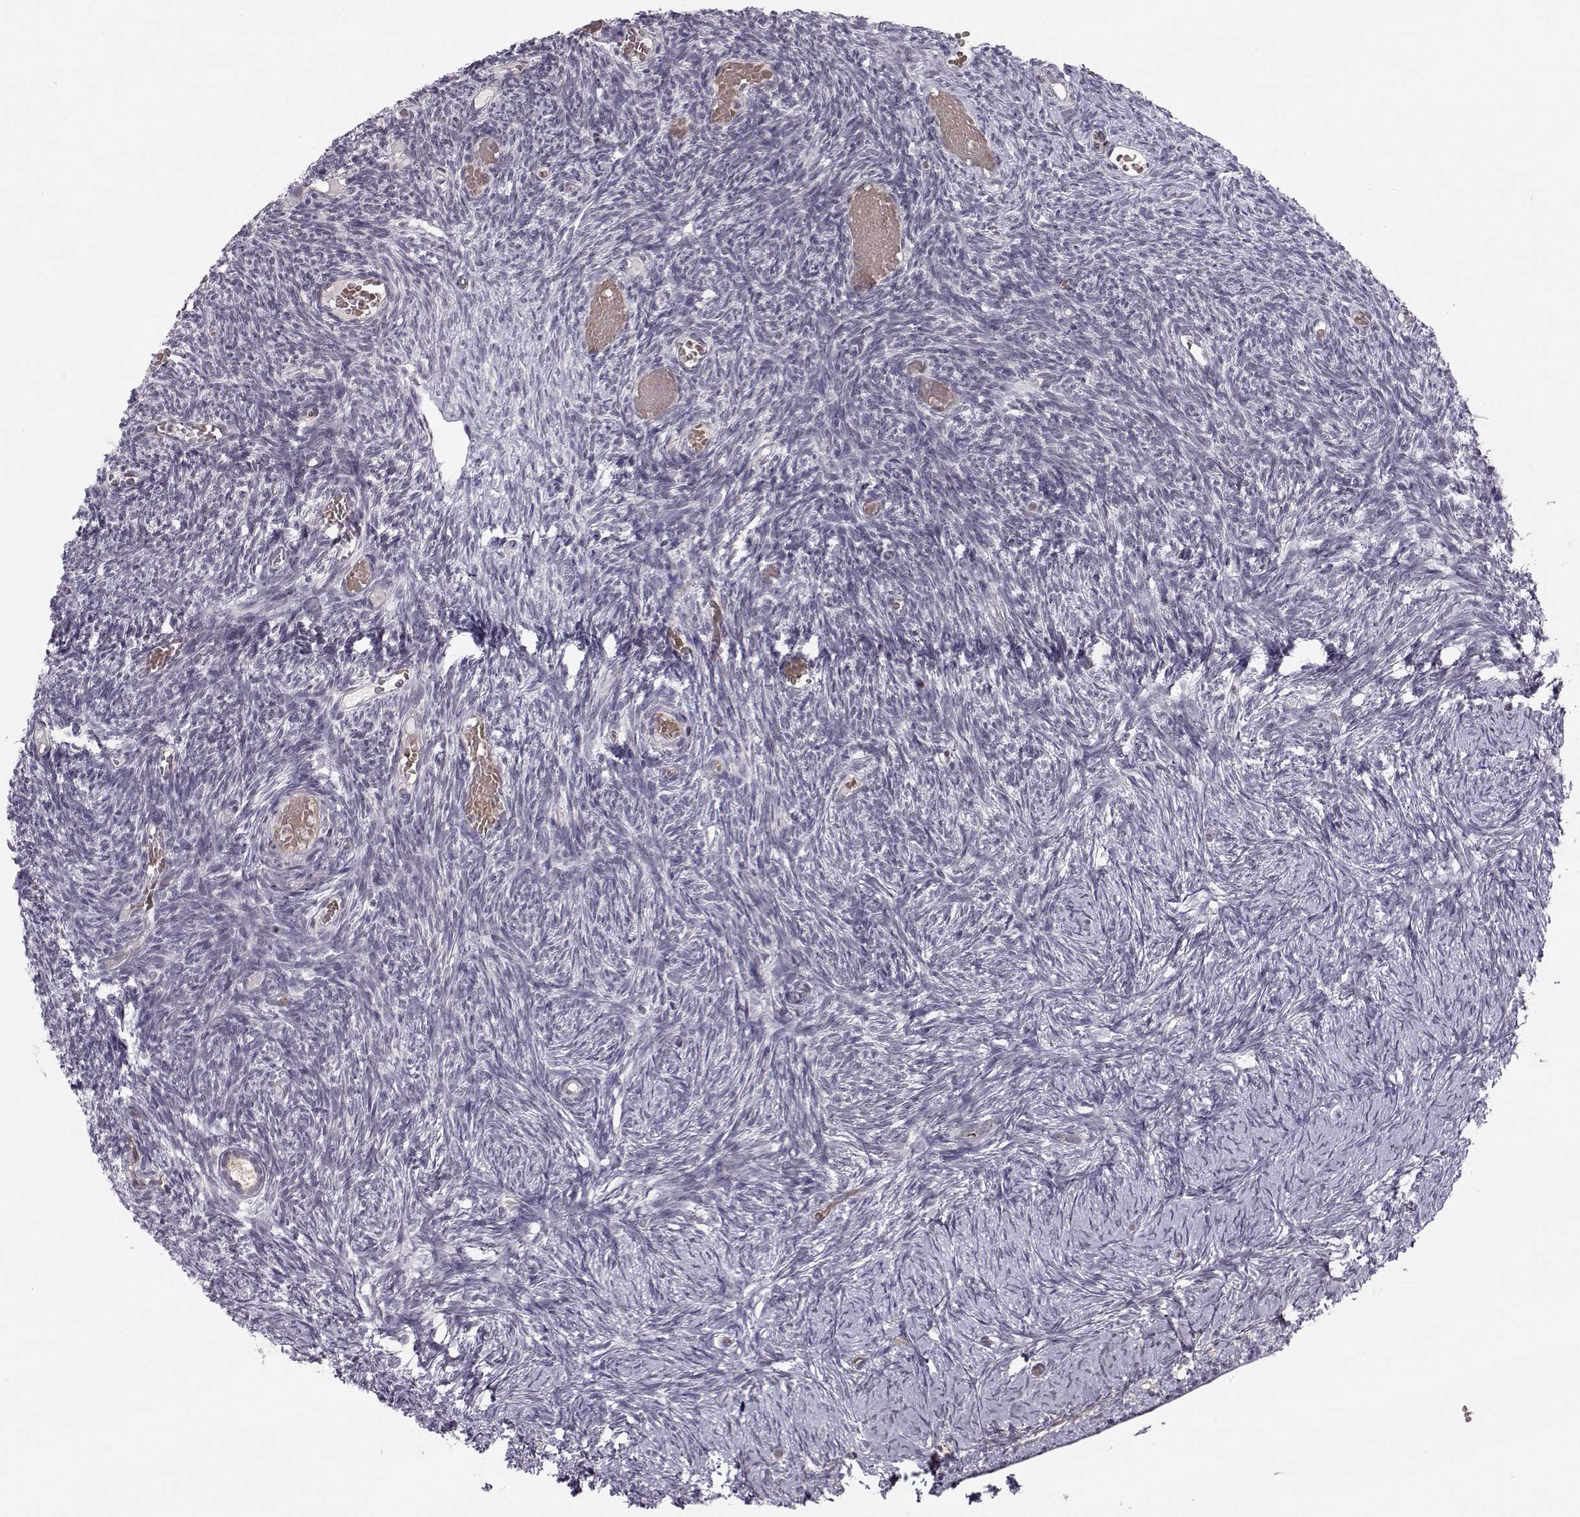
{"staining": {"intensity": "negative", "quantity": "none", "location": "none"}, "tissue": "ovary", "cell_type": "Follicle cells", "image_type": "normal", "snomed": [{"axis": "morphology", "description": "Normal tissue, NOS"}, {"axis": "topography", "description": "Ovary"}], "caption": "A high-resolution micrograph shows immunohistochemistry (IHC) staining of unremarkable ovary, which exhibits no significant positivity in follicle cells.", "gene": "KIF13B", "patient": {"sex": "female", "age": 39}}